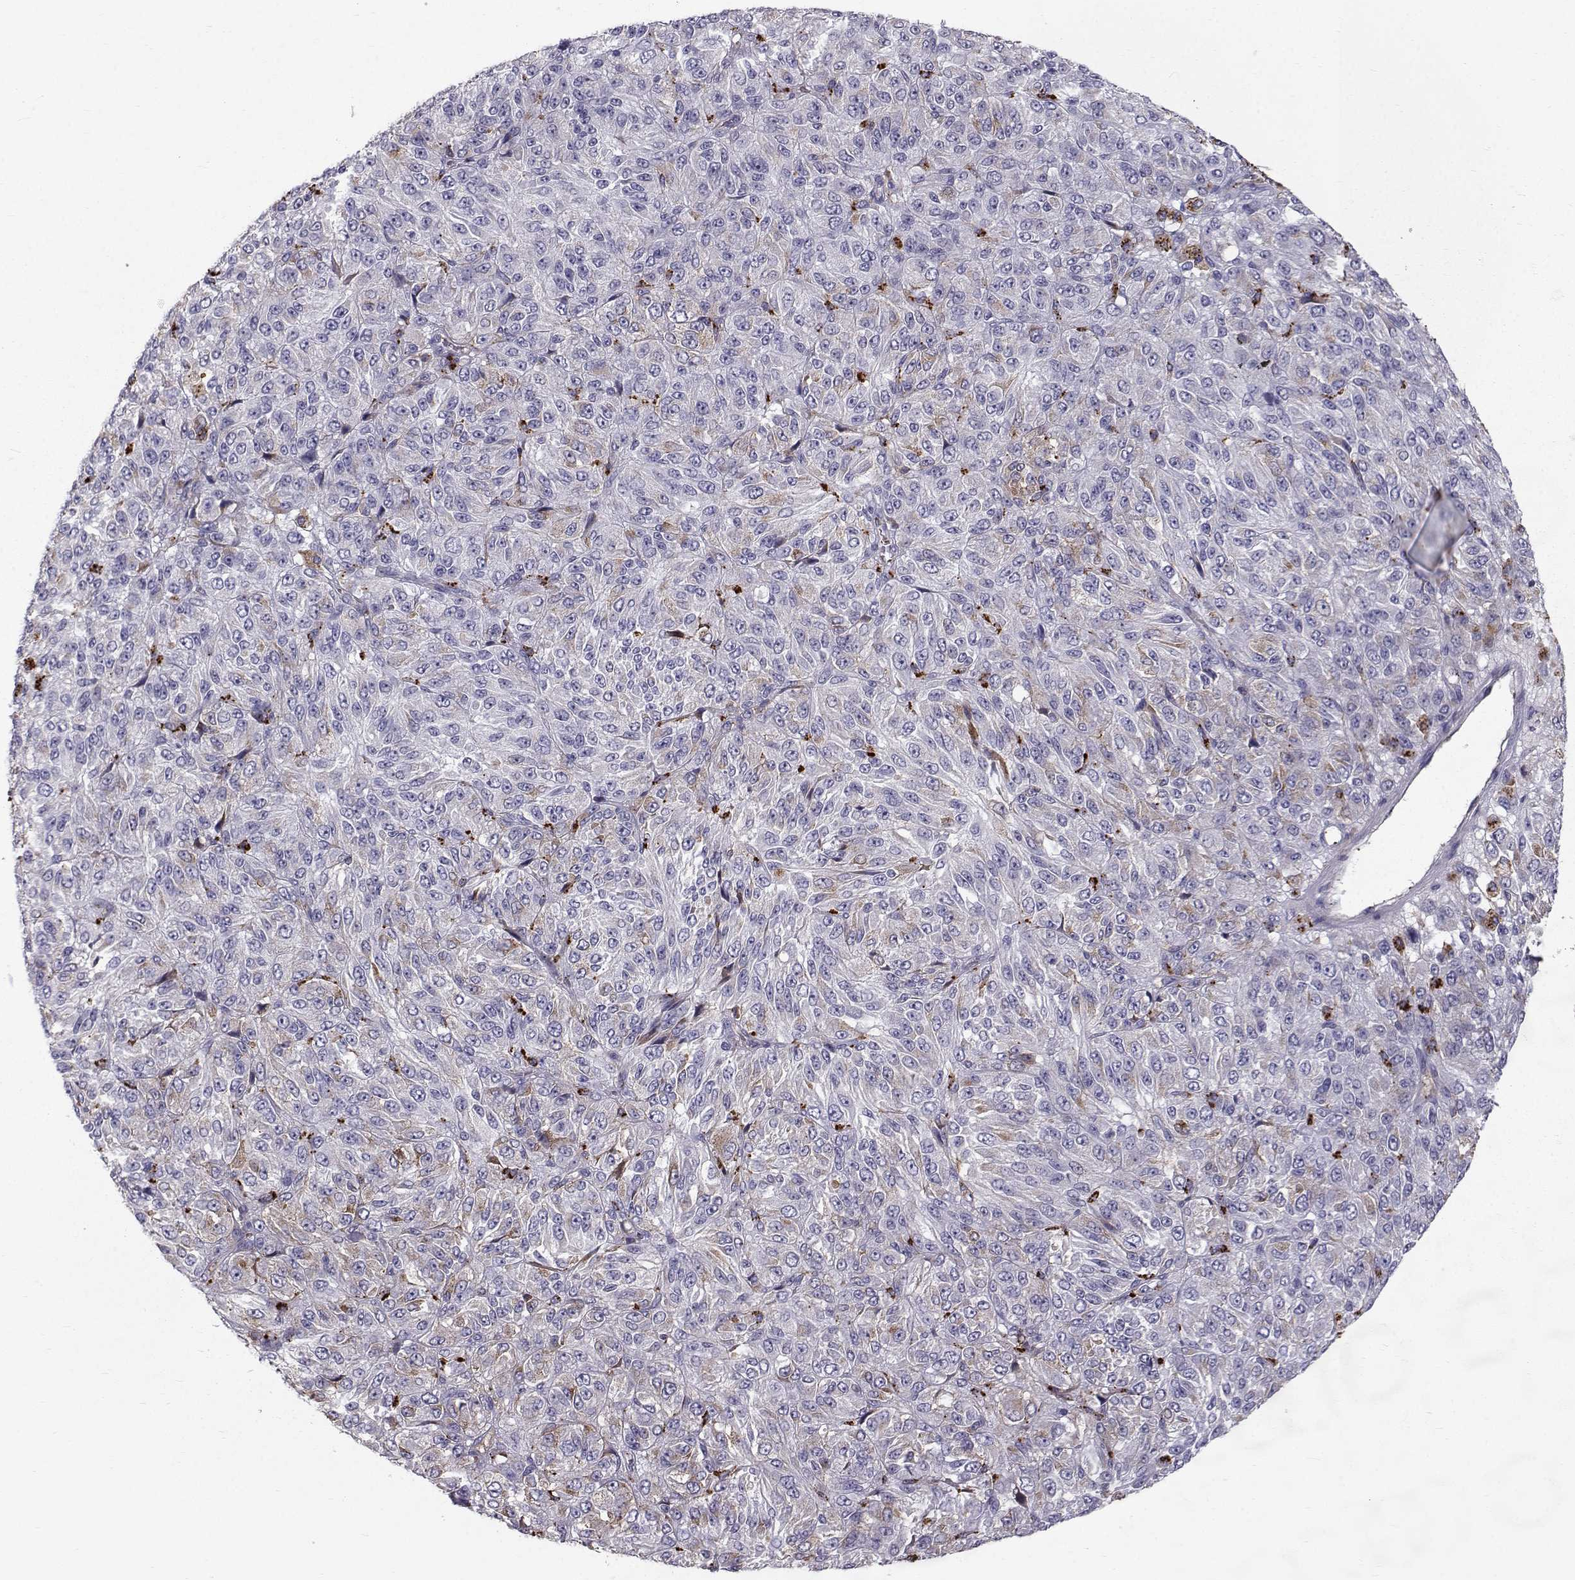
{"staining": {"intensity": "weak", "quantity": "<25%", "location": "cytoplasmic/membranous"}, "tissue": "melanoma", "cell_type": "Tumor cells", "image_type": "cancer", "snomed": [{"axis": "morphology", "description": "Malignant melanoma, Metastatic site"}, {"axis": "topography", "description": "Brain"}], "caption": "Photomicrograph shows no protein positivity in tumor cells of melanoma tissue.", "gene": "CALCR", "patient": {"sex": "female", "age": 56}}